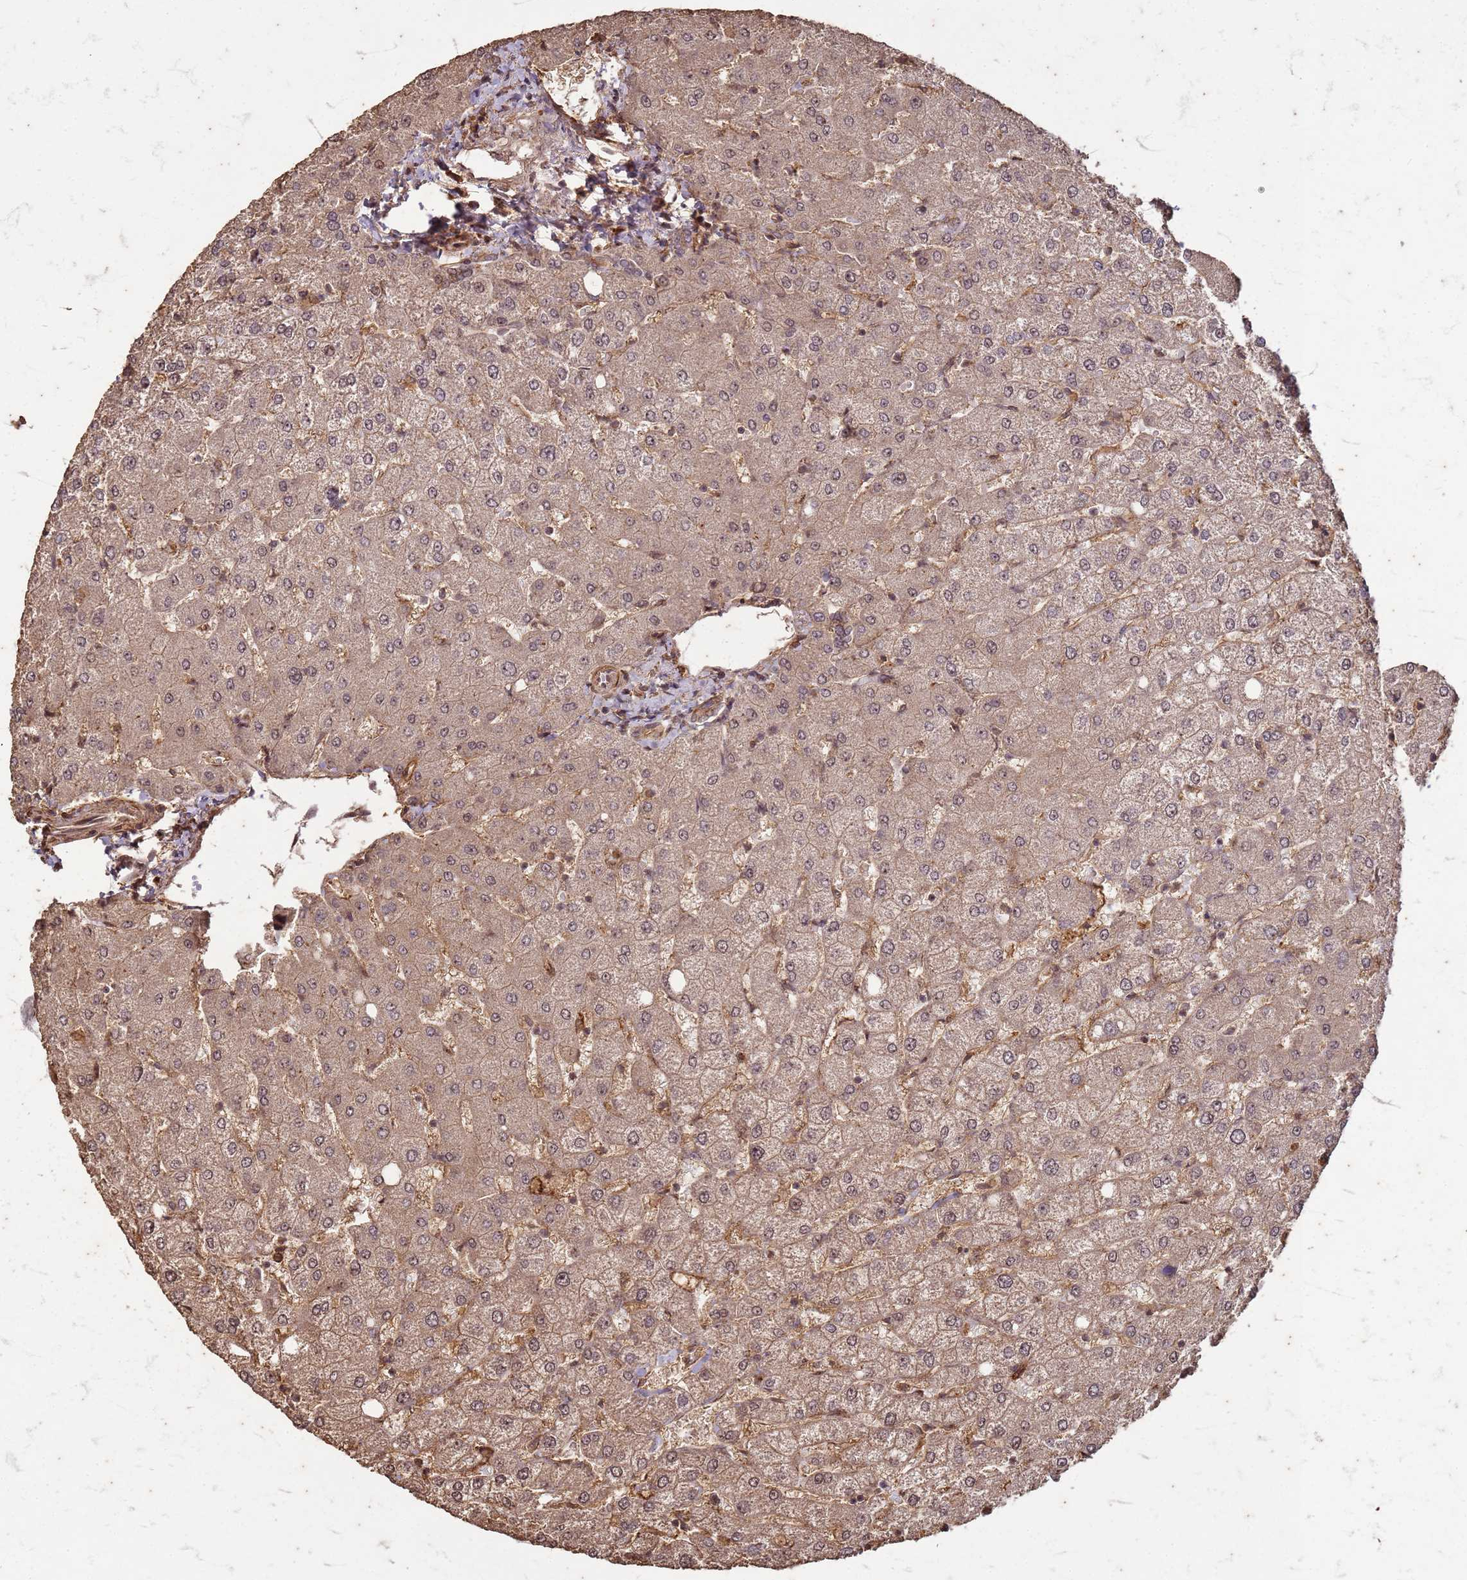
{"staining": {"intensity": "weak", "quantity": "25%-75%", "location": "cytoplasmic/membranous,nuclear"}, "tissue": "liver", "cell_type": "Cholangiocytes", "image_type": "normal", "snomed": [{"axis": "morphology", "description": "Normal tissue, NOS"}, {"axis": "topography", "description": "Liver"}], "caption": "Immunohistochemical staining of unremarkable human liver shows 25%-75% levels of weak cytoplasmic/membranous,nuclear protein staining in approximately 25%-75% of cholangiocytes.", "gene": "KIF26A", "patient": {"sex": "female", "age": 54}}